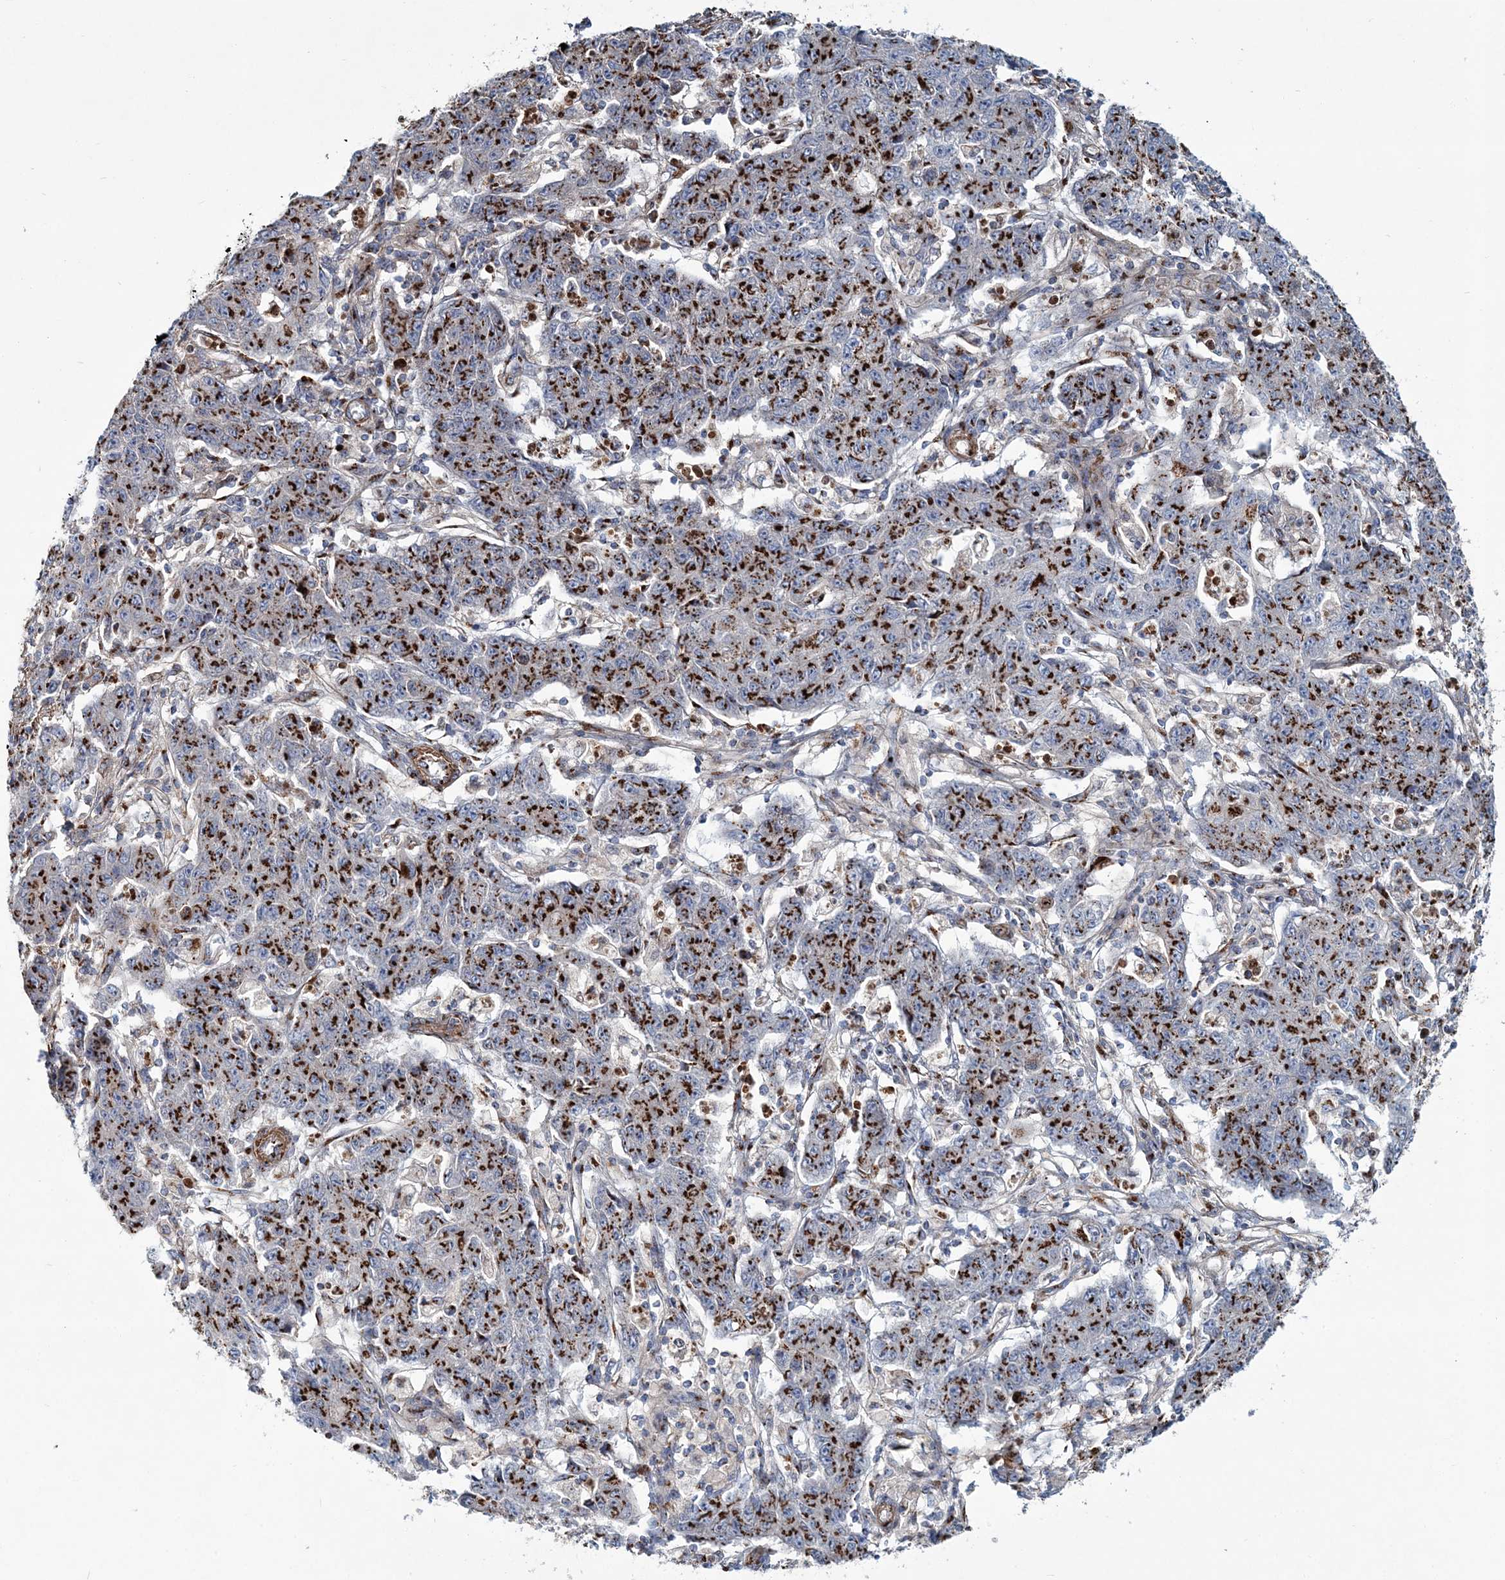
{"staining": {"intensity": "strong", "quantity": ">75%", "location": "cytoplasmic/membranous"}, "tissue": "ovarian cancer", "cell_type": "Tumor cells", "image_type": "cancer", "snomed": [{"axis": "morphology", "description": "Carcinoma, endometroid"}, {"axis": "topography", "description": "Ovary"}], "caption": "Ovarian cancer (endometroid carcinoma) stained with a brown dye displays strong cytoplasmic/membranous positive positivity in approximately >75% of tumor cells.", "gene": "MAN1A2", "patient": {"sex": "female", "age": 42}}